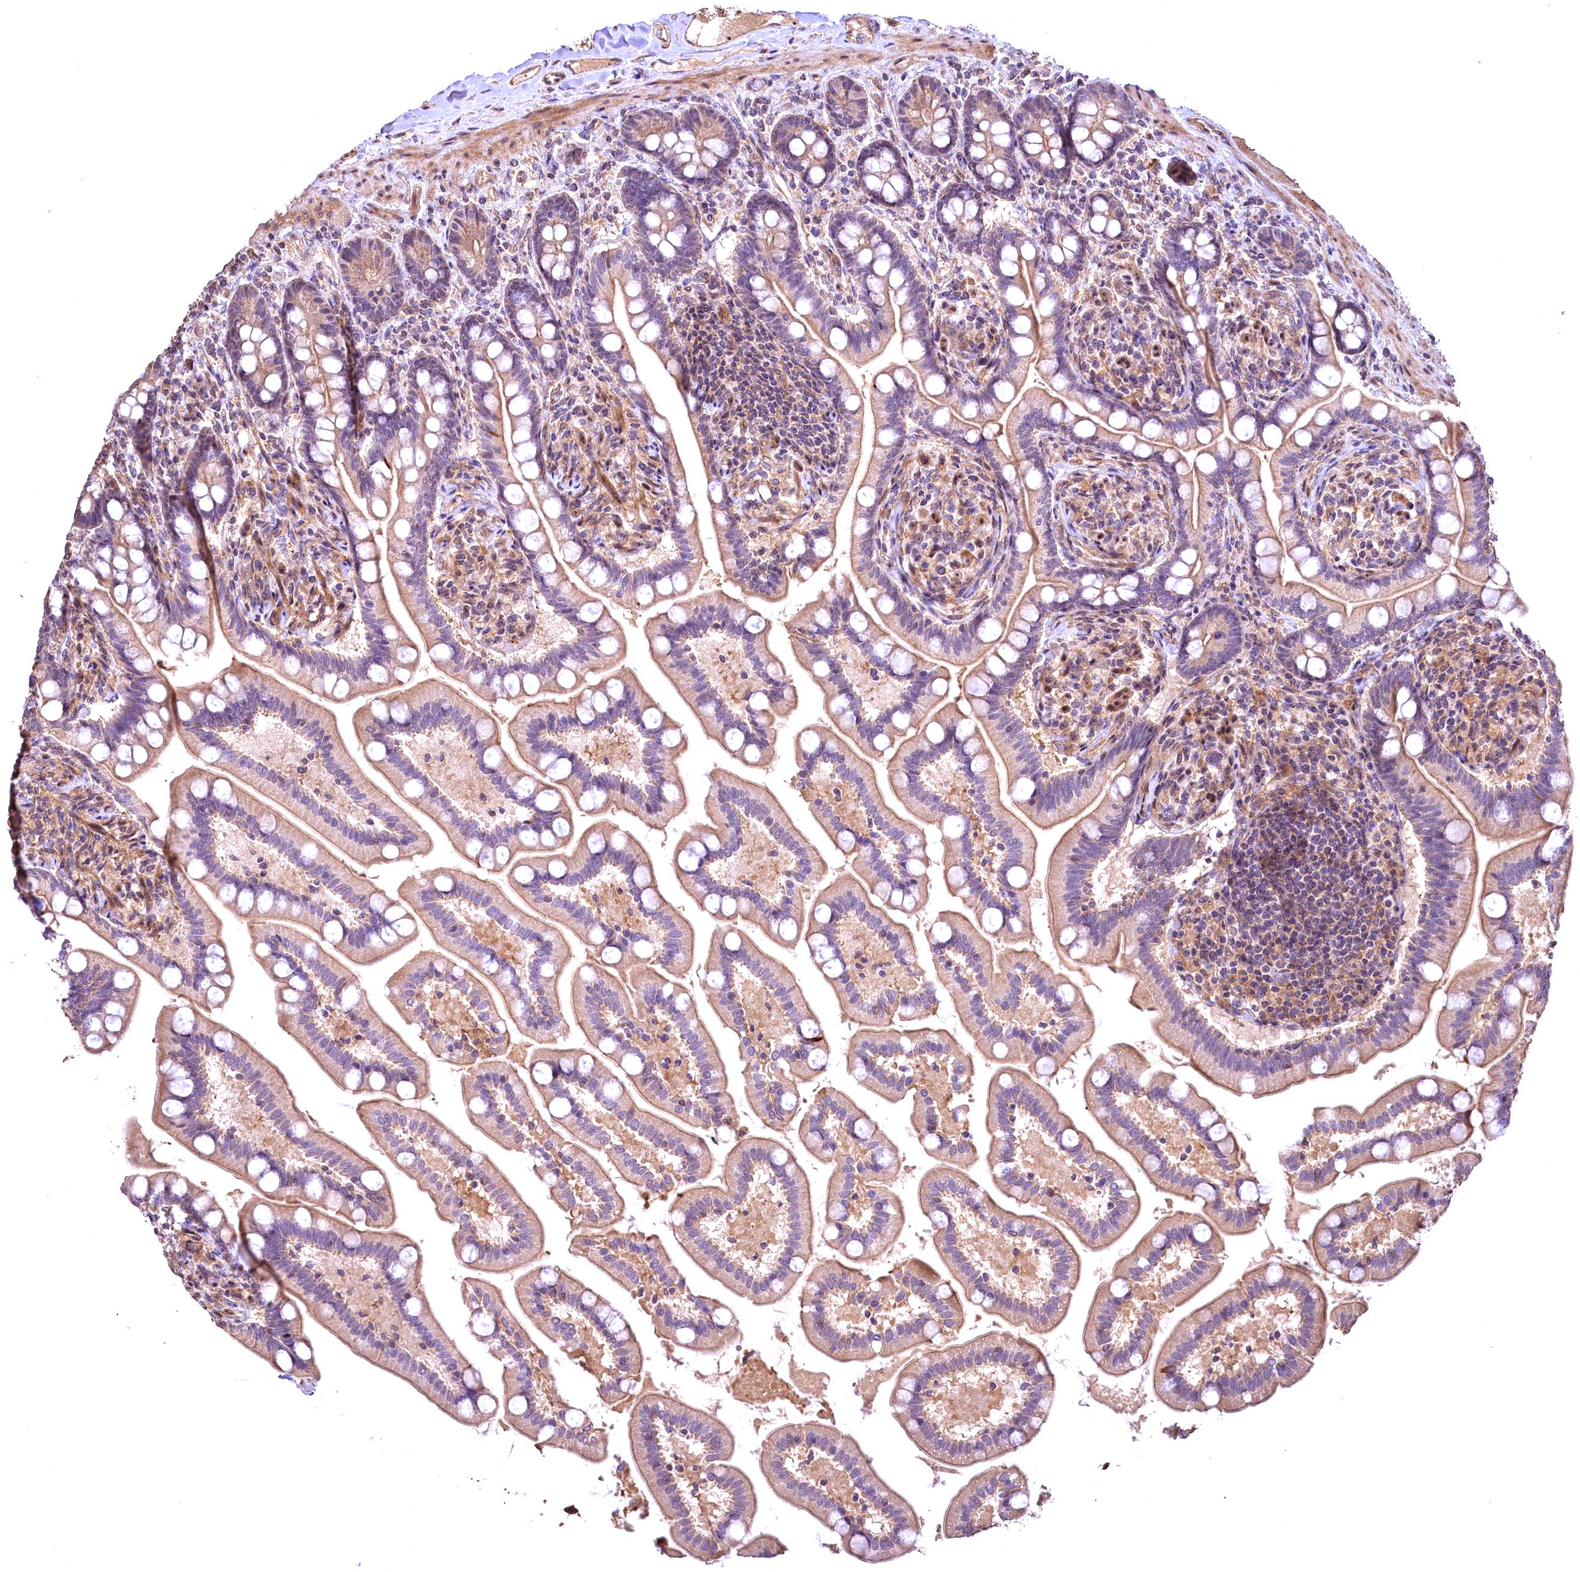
{"staining": {"intensity": "moderate", "quantity": ">75%", "location": "cytoplasmic/membranous"}, "tissue": "small intestine", "cell_type": "Glandular cells", "image_type": "normal", "snomed": [{"axis": "morphology", "description": "Normal tissue, NOS"}, {"axis": "topography", "description": "Small intestine"}], "caption": "A micrograph showing moderate cytoplasmic/membranous expression in approximately >75% of glandular cells in unremarkable small intestine, as visualized by brown immunohistochemical staining.", "gene": "FUZ", "patient": {"sex": "female", "age": 64}}